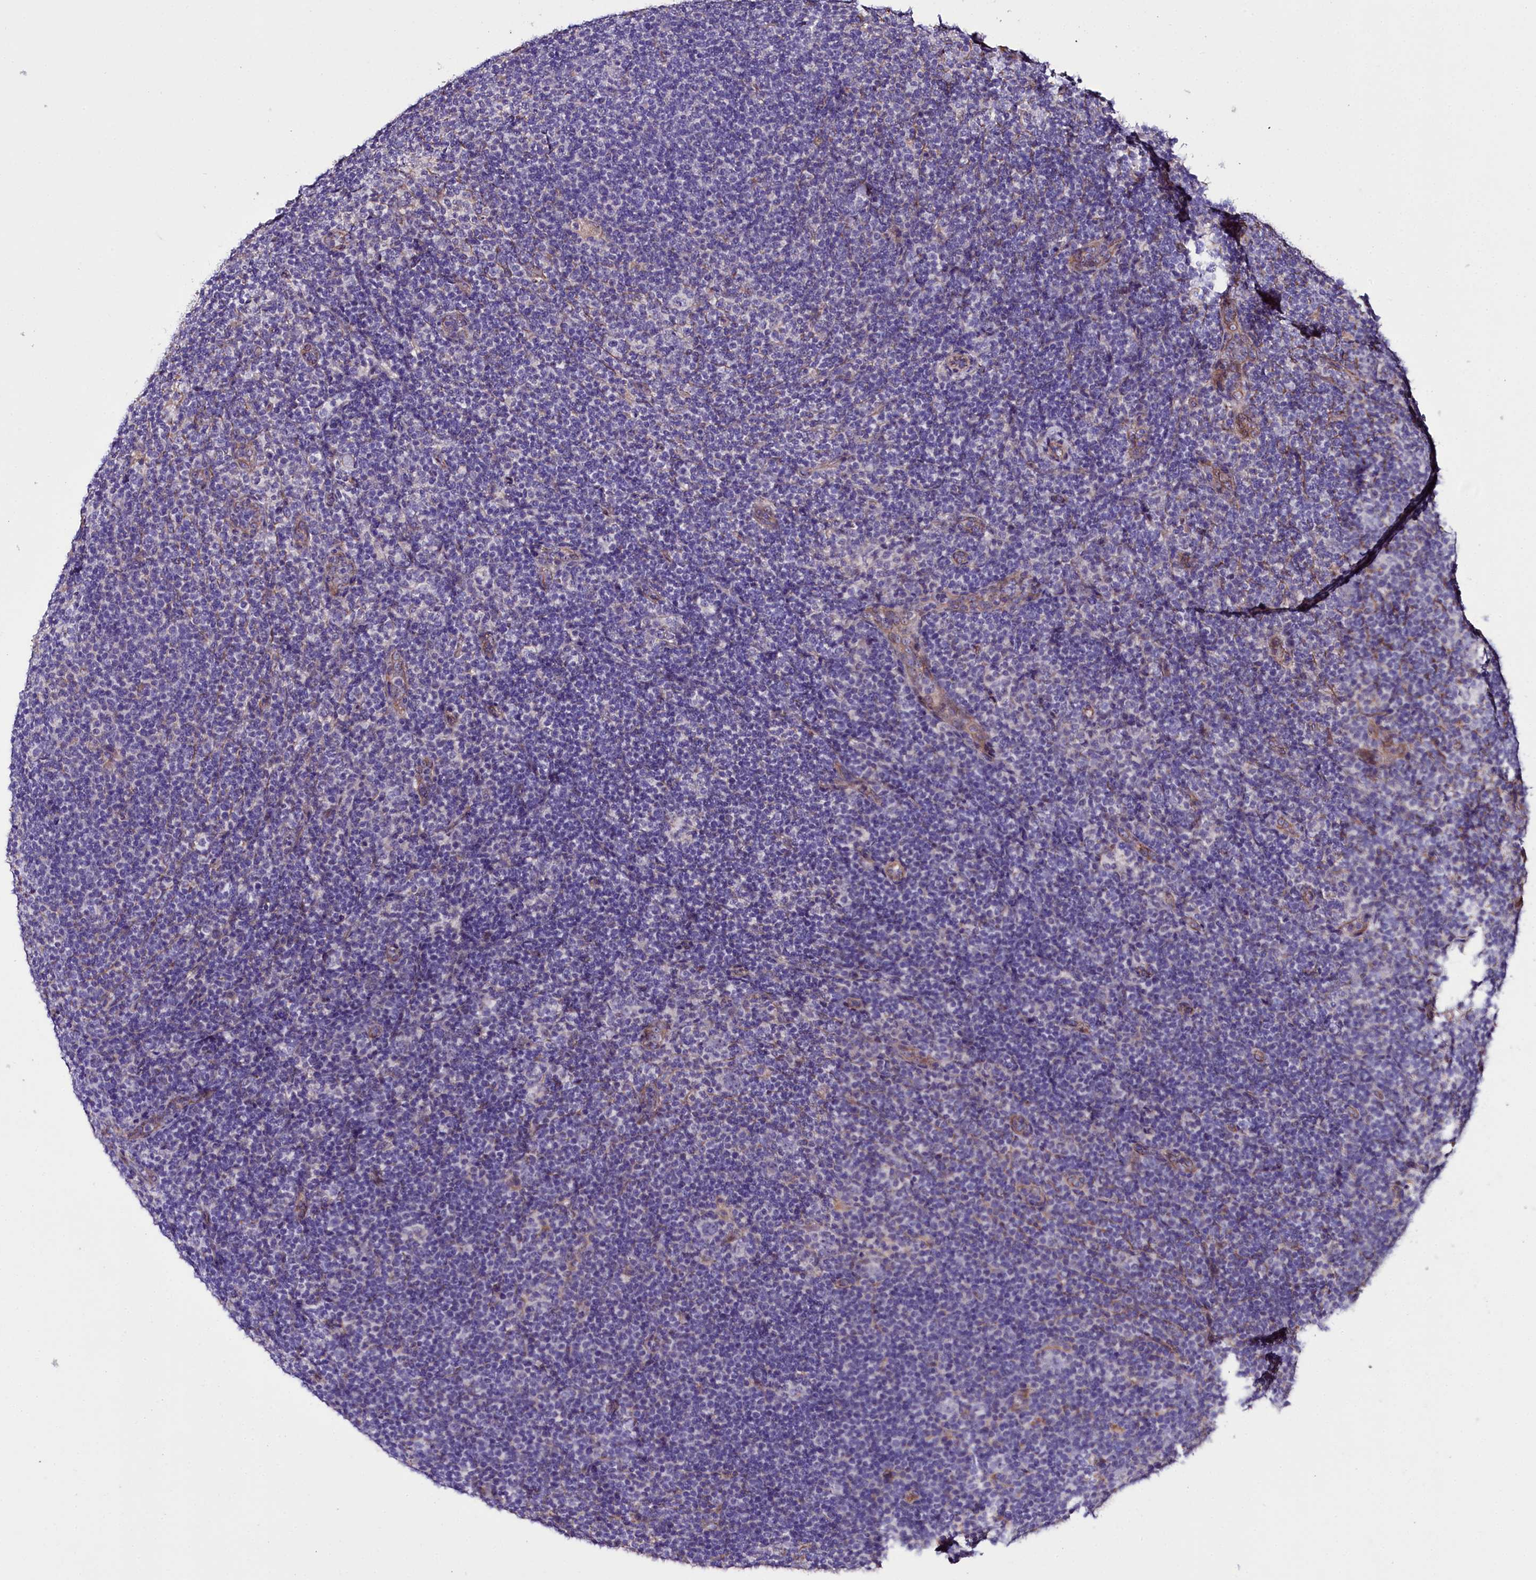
{"staining": {"intensity": "negative", "quantity": "none", "location": "none"}, "tissue": "lymphoma", "cell_type": "Tumor cells", "image_type": "cancer", "snomed": [{"axis": "morphology", "description": "Hodgkin's disease, NOS"}, {"axis": "topography", "description": "Lymph node"}], "caption": "Immunohistochemistry (IHC) of Hodgkin's disease shows no positivity in tumor cells. Nuclei are stained in blue.", "gene": "SLC7A1", "patient": {"sex": "female", "age": 57}}